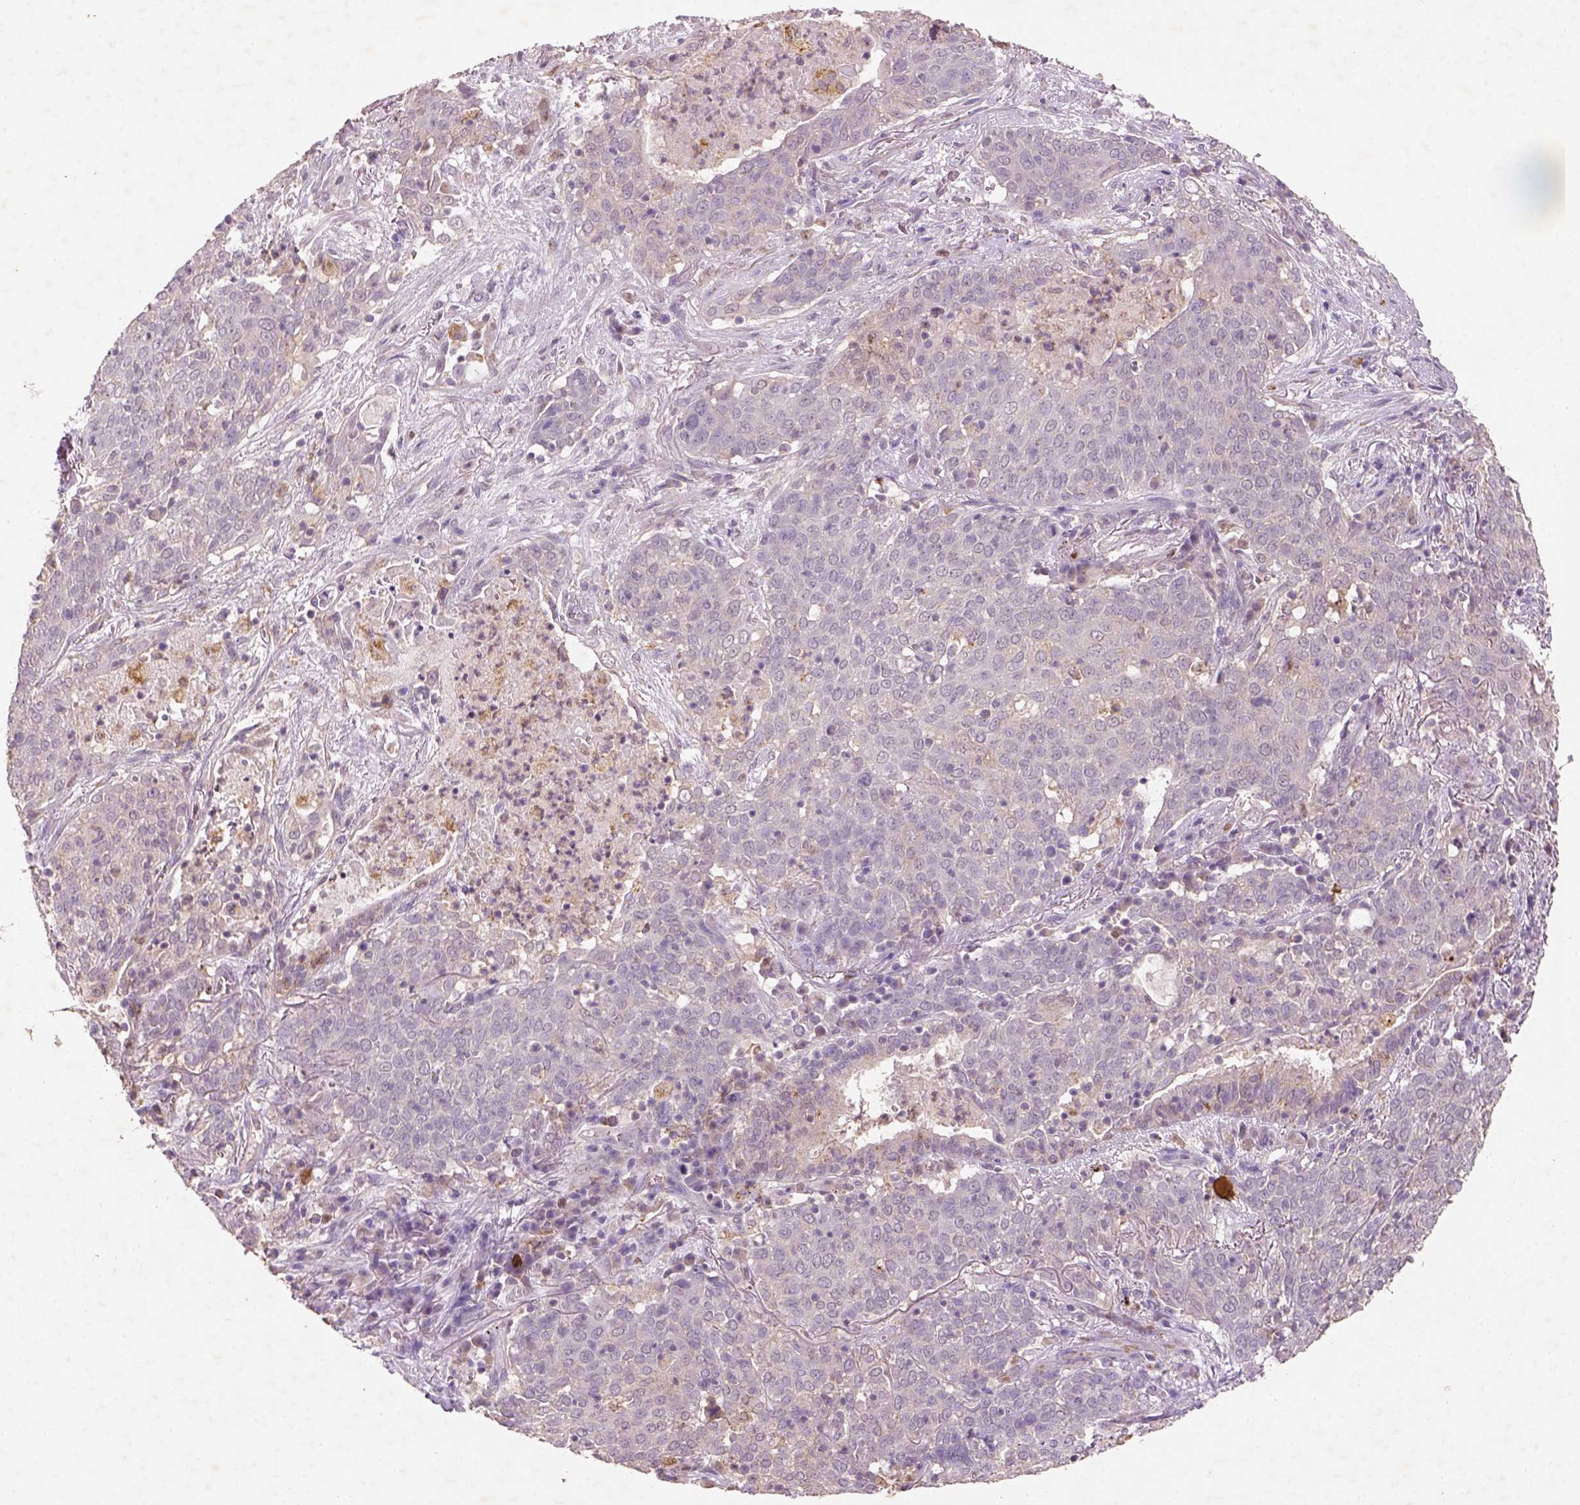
{"staining": {"intensity": "weak", "quantity": "<25%", "location": "cytoplasmic/membranous"}, "tissue": "lung cancer", "cell_type": "Tumor cells", "image_type": "cancer", "snomed": [{"axis": "morphology", "description": "Squamous cell carcinoma, NOS"}, {"axis": "topography", "description": "Lung"}], "caption": "Tumor cells show no significant positivity in lung squamous cell carcinoma.", "gene": "AP2B1", "patient": {"sex": "male", "age": 82}}